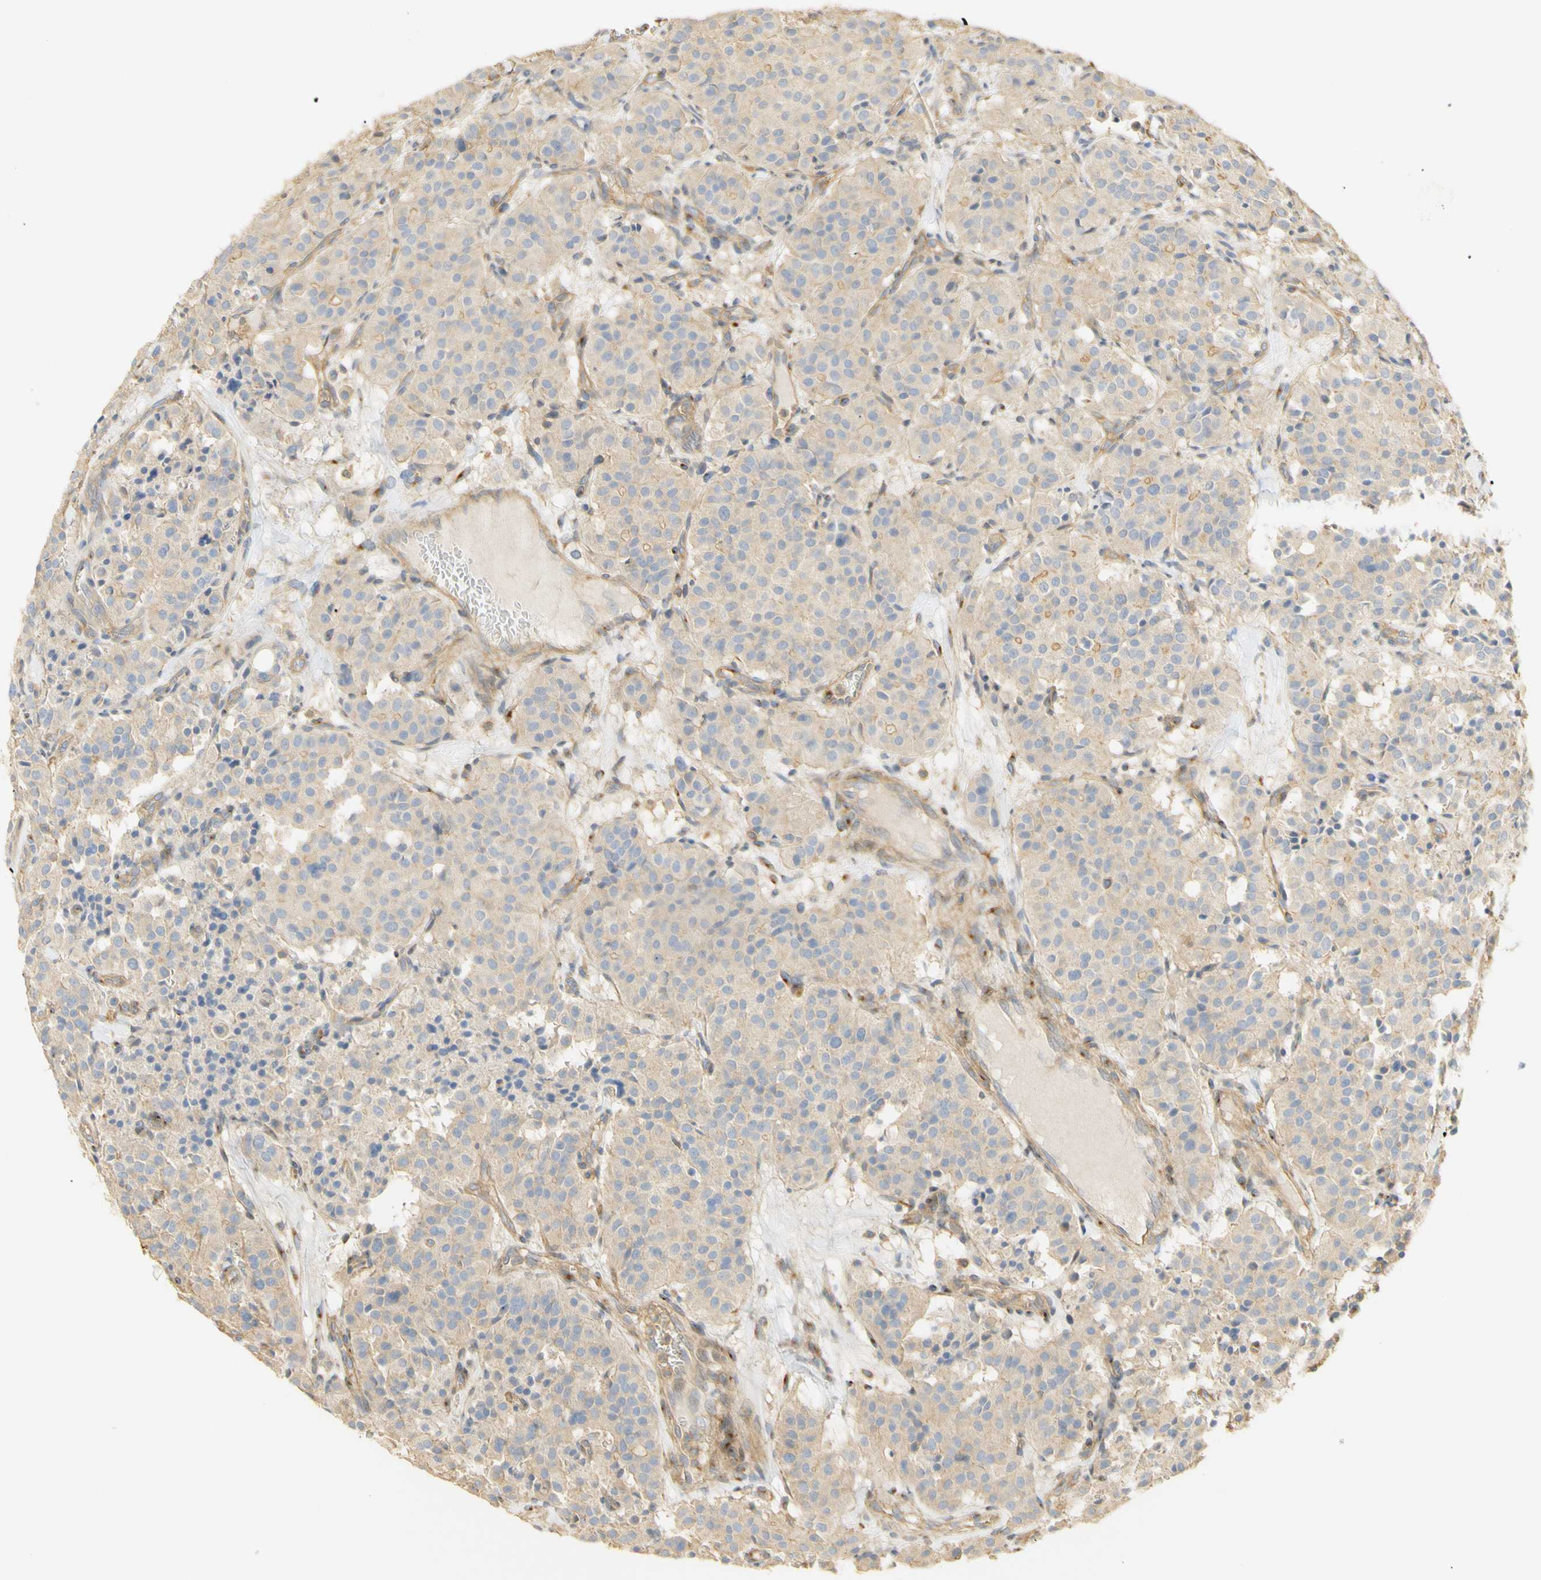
{"staining": {"intensity": "negative", "quantity": "none", "location": "none"}, "tissue": "carcinoid", "cell_type": "Tumor cells", "image_type": "cancer", "snomed": [{"axis": "morphology", "description": "Carcinoid, malignant, NOS"}, {"axis": "topography", "description": "Lung"}], "caption": "High magnification brightfield microscopy of carcinoid (malignant) stained with DAB (brown) and counterstained with hematoxylin (blue): tumor cells show no significant positivity.", "gene": "KCNE4", "patient": {"sex": "male", "age": 30}}